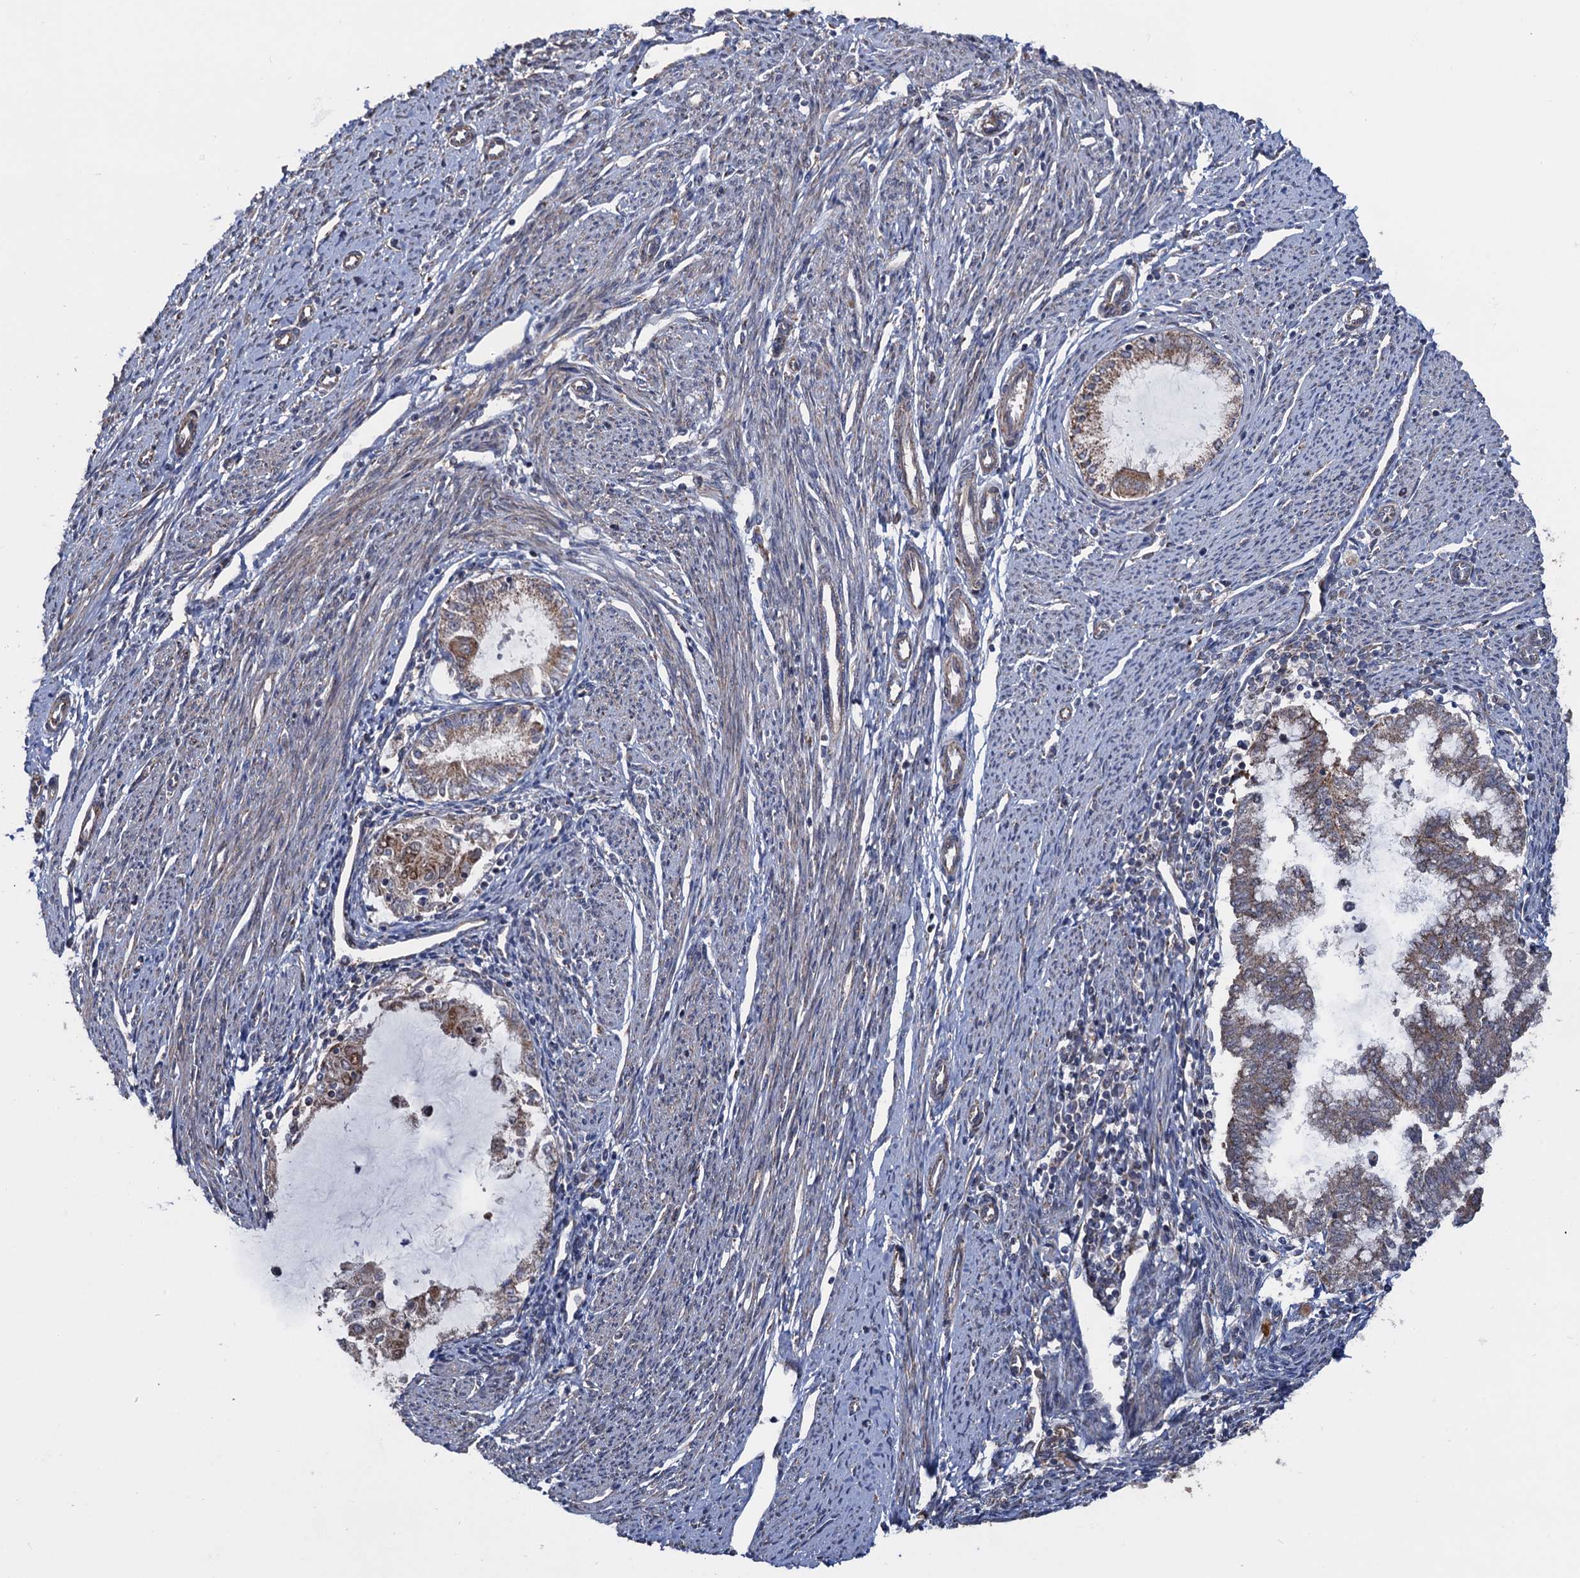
{"staining": {"intensity": "moderate", "quantity": ">75%", "location": "cytoplasmic/membranous"}, "tissue": "endometrial cancer", "cell_type": "Tumor cells", "image_type": "cancer", "snomed": [{"axis": "morphology", "description": "Adenocarcinoma, NOS"}, {"axis": "topography", "description": "Endometrium"}], "caption": "Immunohistochemical staining of endometrial cancer displays moderate cytoplasmic/membranous protein expression in about >75% of tumor cells.", "gene": "HAUS1", "patient": {"sex": "female", "age": 79}}